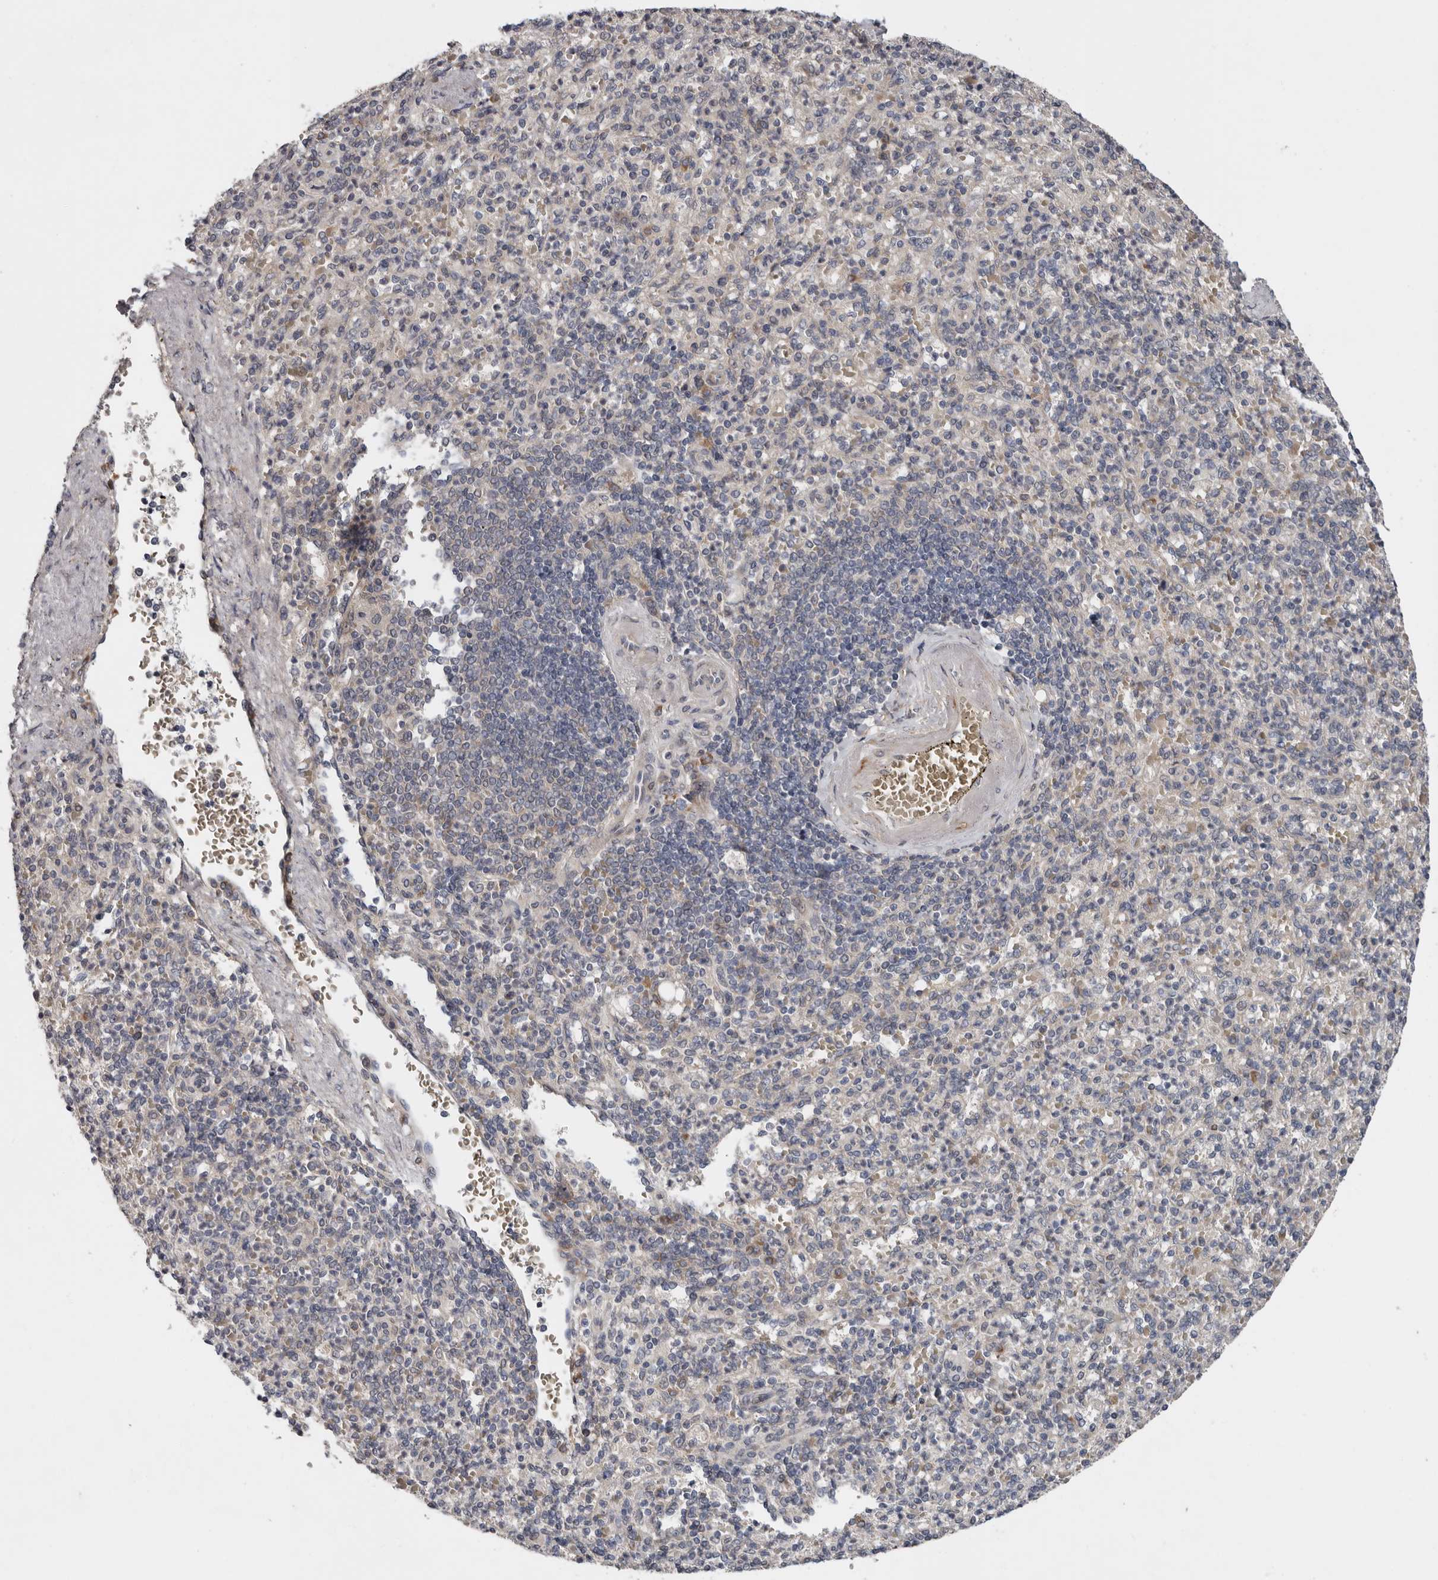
{"staining": {"intensity": "negative", "quantity": "none", "location": "none"}, "tissue": "spleen", "cell_type": "Cells in red pulp", "image_type": "normal", "snomed": [{"axis": "morphology", "description": "Normal tissue, NOS"}, {"axis": "topography", "description": "Spleen"}], "caption": "This image is of unremarkable spleen stained with immunohistochemistry to label a protein in brown with the nuclei are counter-stained blue. There is no staining in cells in red pulp. Brightfield microscopy of IHC stained with DAB (3,3'-diaminobenzidine) (brown) and hematoxylin (blue), captured at high magnification.", "gene": "CHML", "patient": {"sex": "female", "age": 74}}